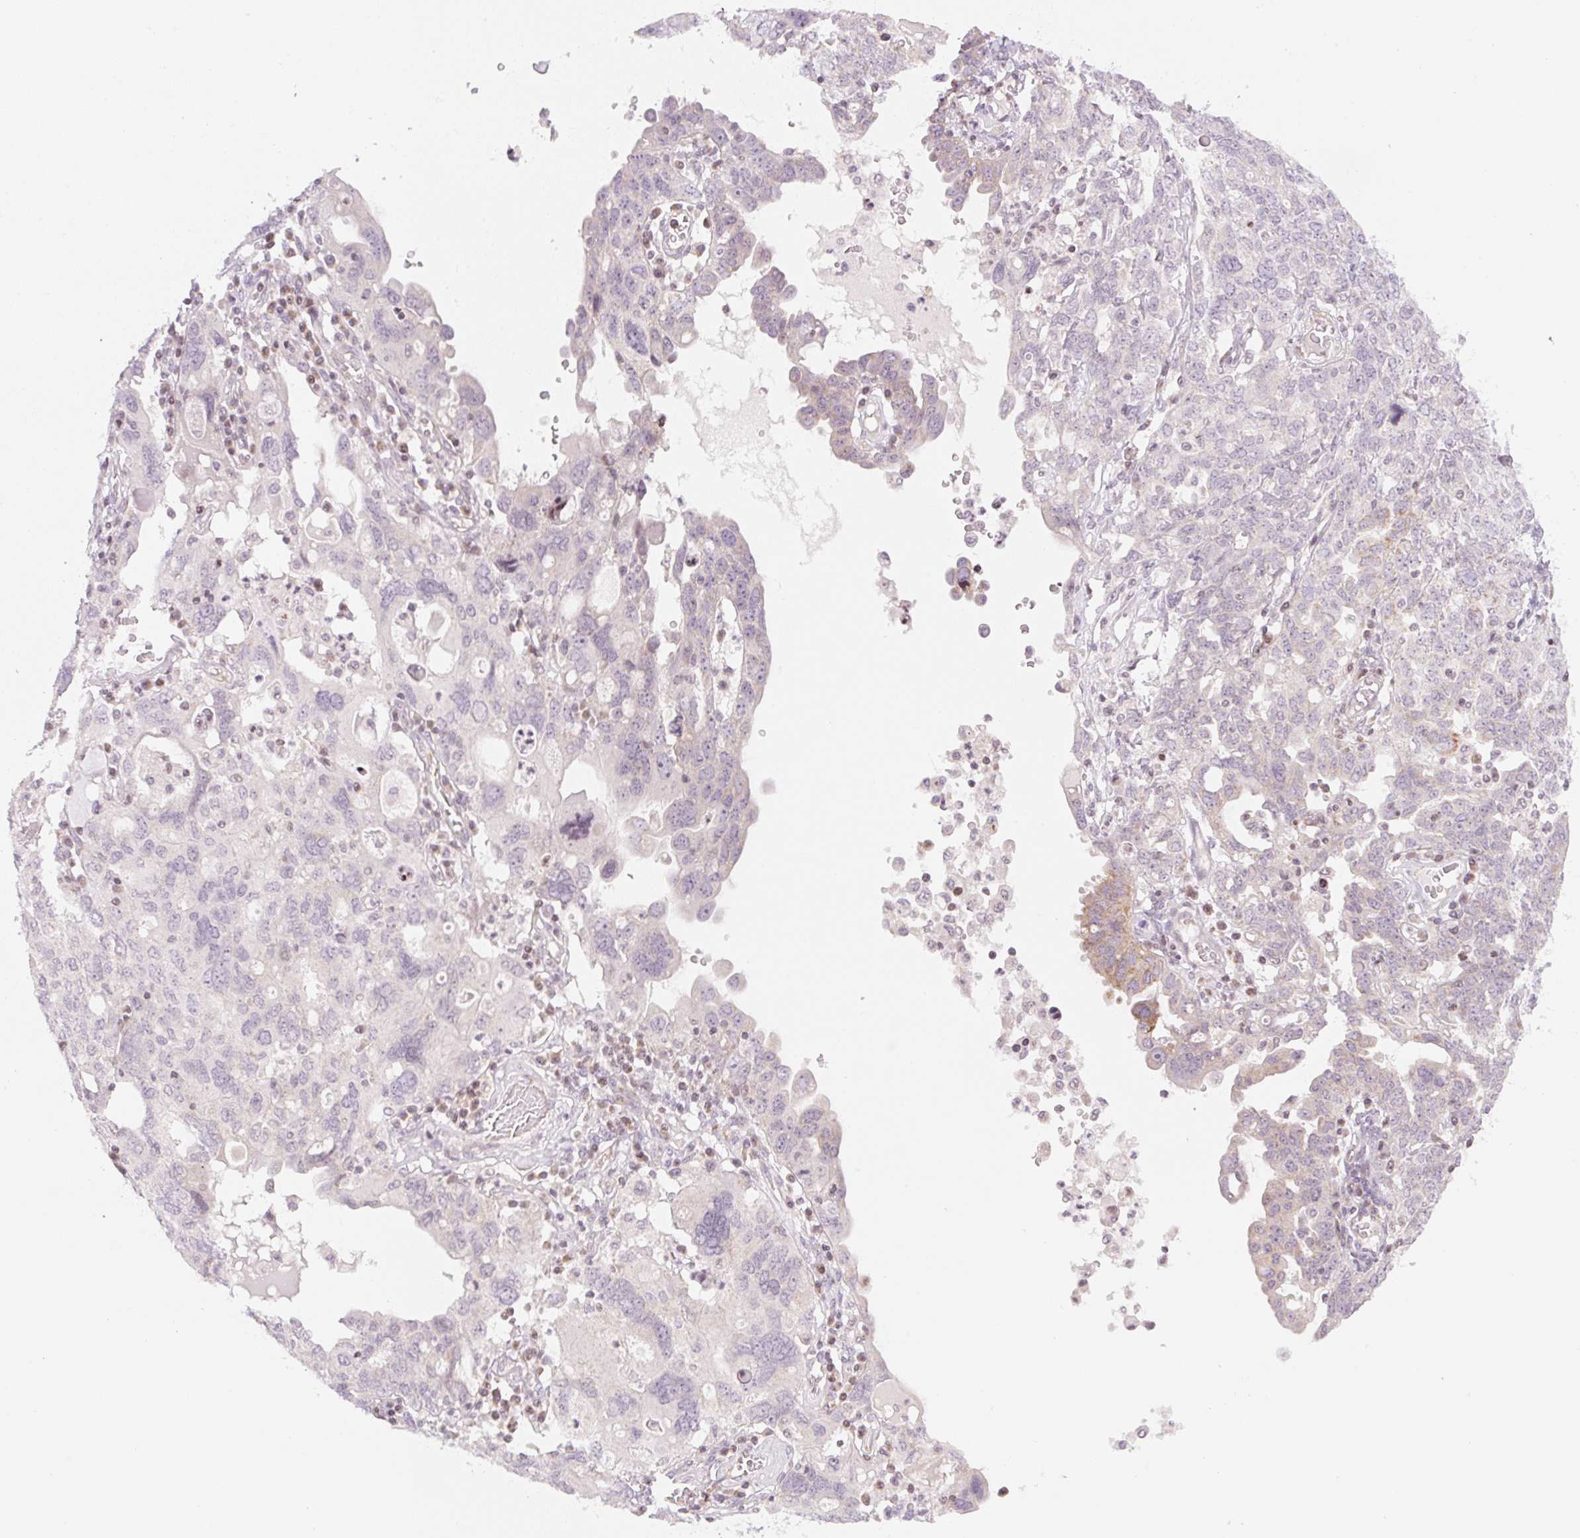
{"staining": {"intensity": "negative", "quantity": "none", "location": "none"}, "tissue": "ovarian cancer", "cell_type": "Tumor cells", "image_type": "cancer", "snomed": [{"axis": "morphology", "description": "Carcinoma, endometroid"}, {"axis": "topography", "description": "Ovary"}], "caption": "IHC image of neoplastic tissue: human ovarian endometroid carcinoma stained with DAB (3,3'-diaminobenzidine) demonstrates no significant protein expression in tumor cells.", "gene": "CASKIN1", "patient": {"sex": "female", "age": 62}}